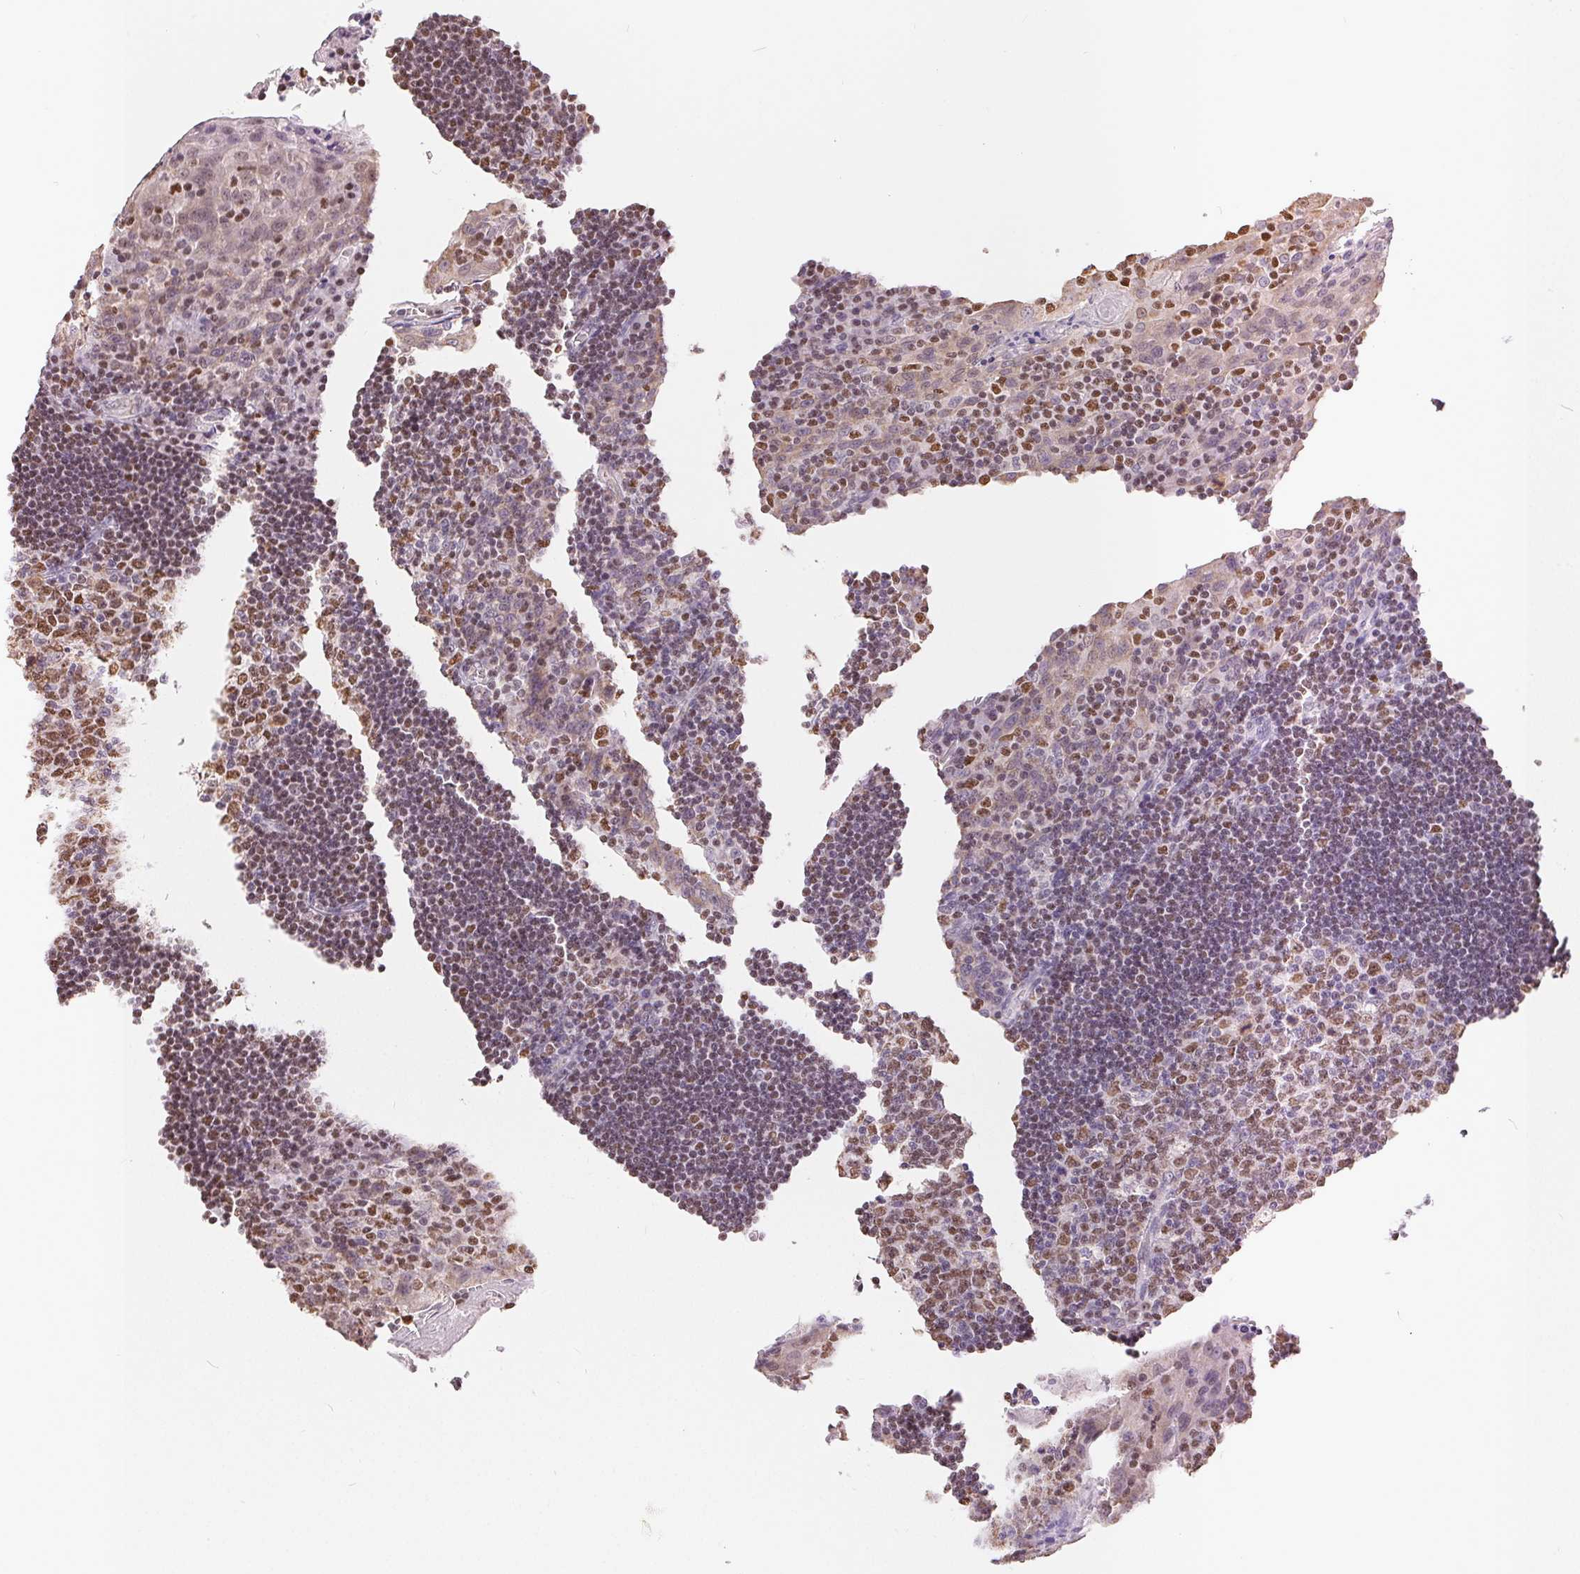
{"staining": {"intensity": "moderate", "quantity": "25%-75%", "location": "nuclear"}, "tissue": "tonsil", "cell_type": "Germinal center cells", "image_type": "normal", "snomed": [{"axis": "morphology", "description": "Normal tissue, NOS"}, {"axis": "topography", "description": "Tonsil"}], "caption": "Tonsil stained for a protein (brown) reveals moderate nuclear positive expression in approximately 25%-75% of germinal center cells.", "gene": "POU2F2", "patient": {"sex": "male", "age": 17}}